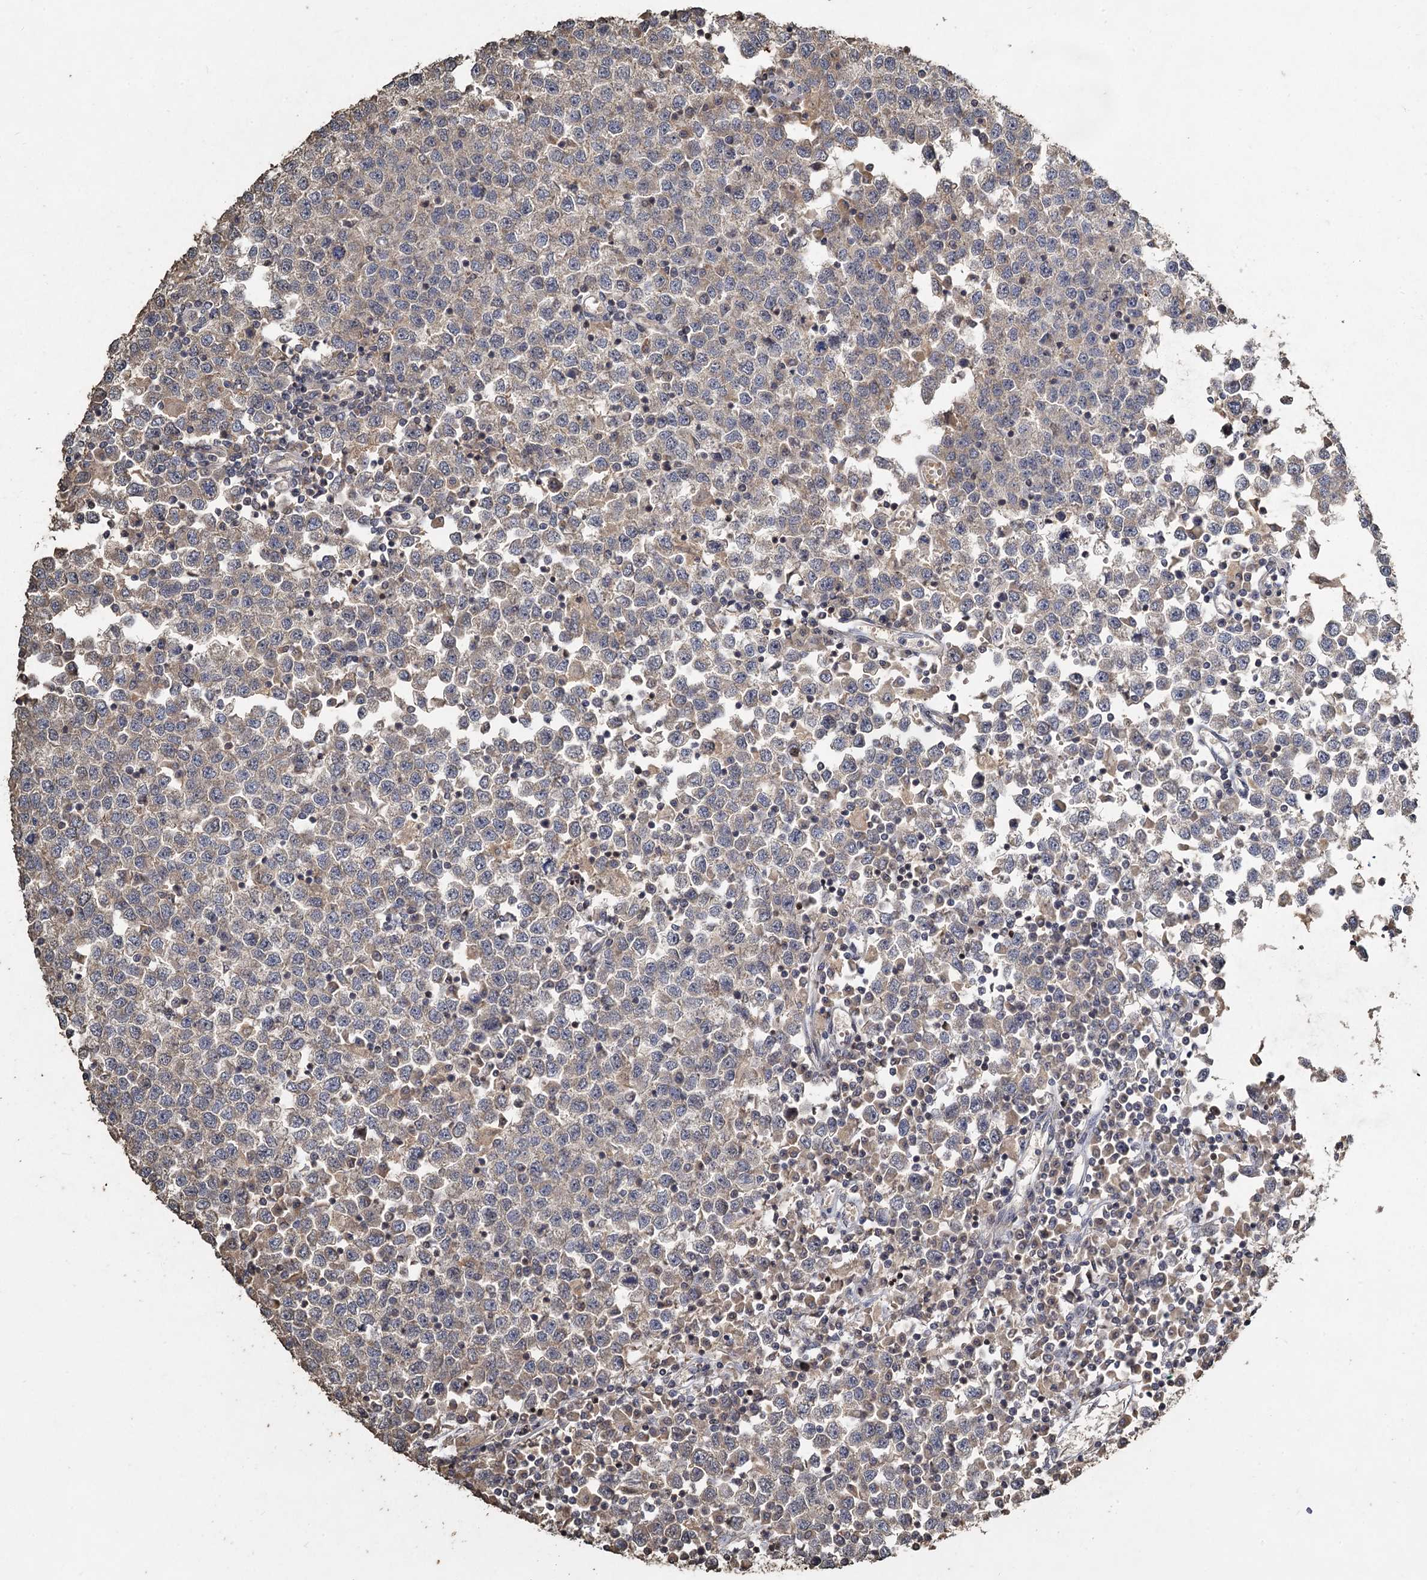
{"staining": {"intensity": "negative", "quantity": "none", "location": "none"}, "tissue": "testis cancer", "cell_type": "Tumor cells", "image_type": "cancer", "snomed": [{"axis": "morphology", "description": "Seminoma, NOS"}, {"axis": "topography", "description": "Testis"}], "caption": "High magnification brightfield microscopy of testis cancer (seminoma) stained with DAB (3,3'-diaminobenzidine) (brown) and counterstained with hematoxylin (blue): tumor cells show no significant staining.", "gene": "CCDC61", "patient": {"sex": "male", "age": 65}}